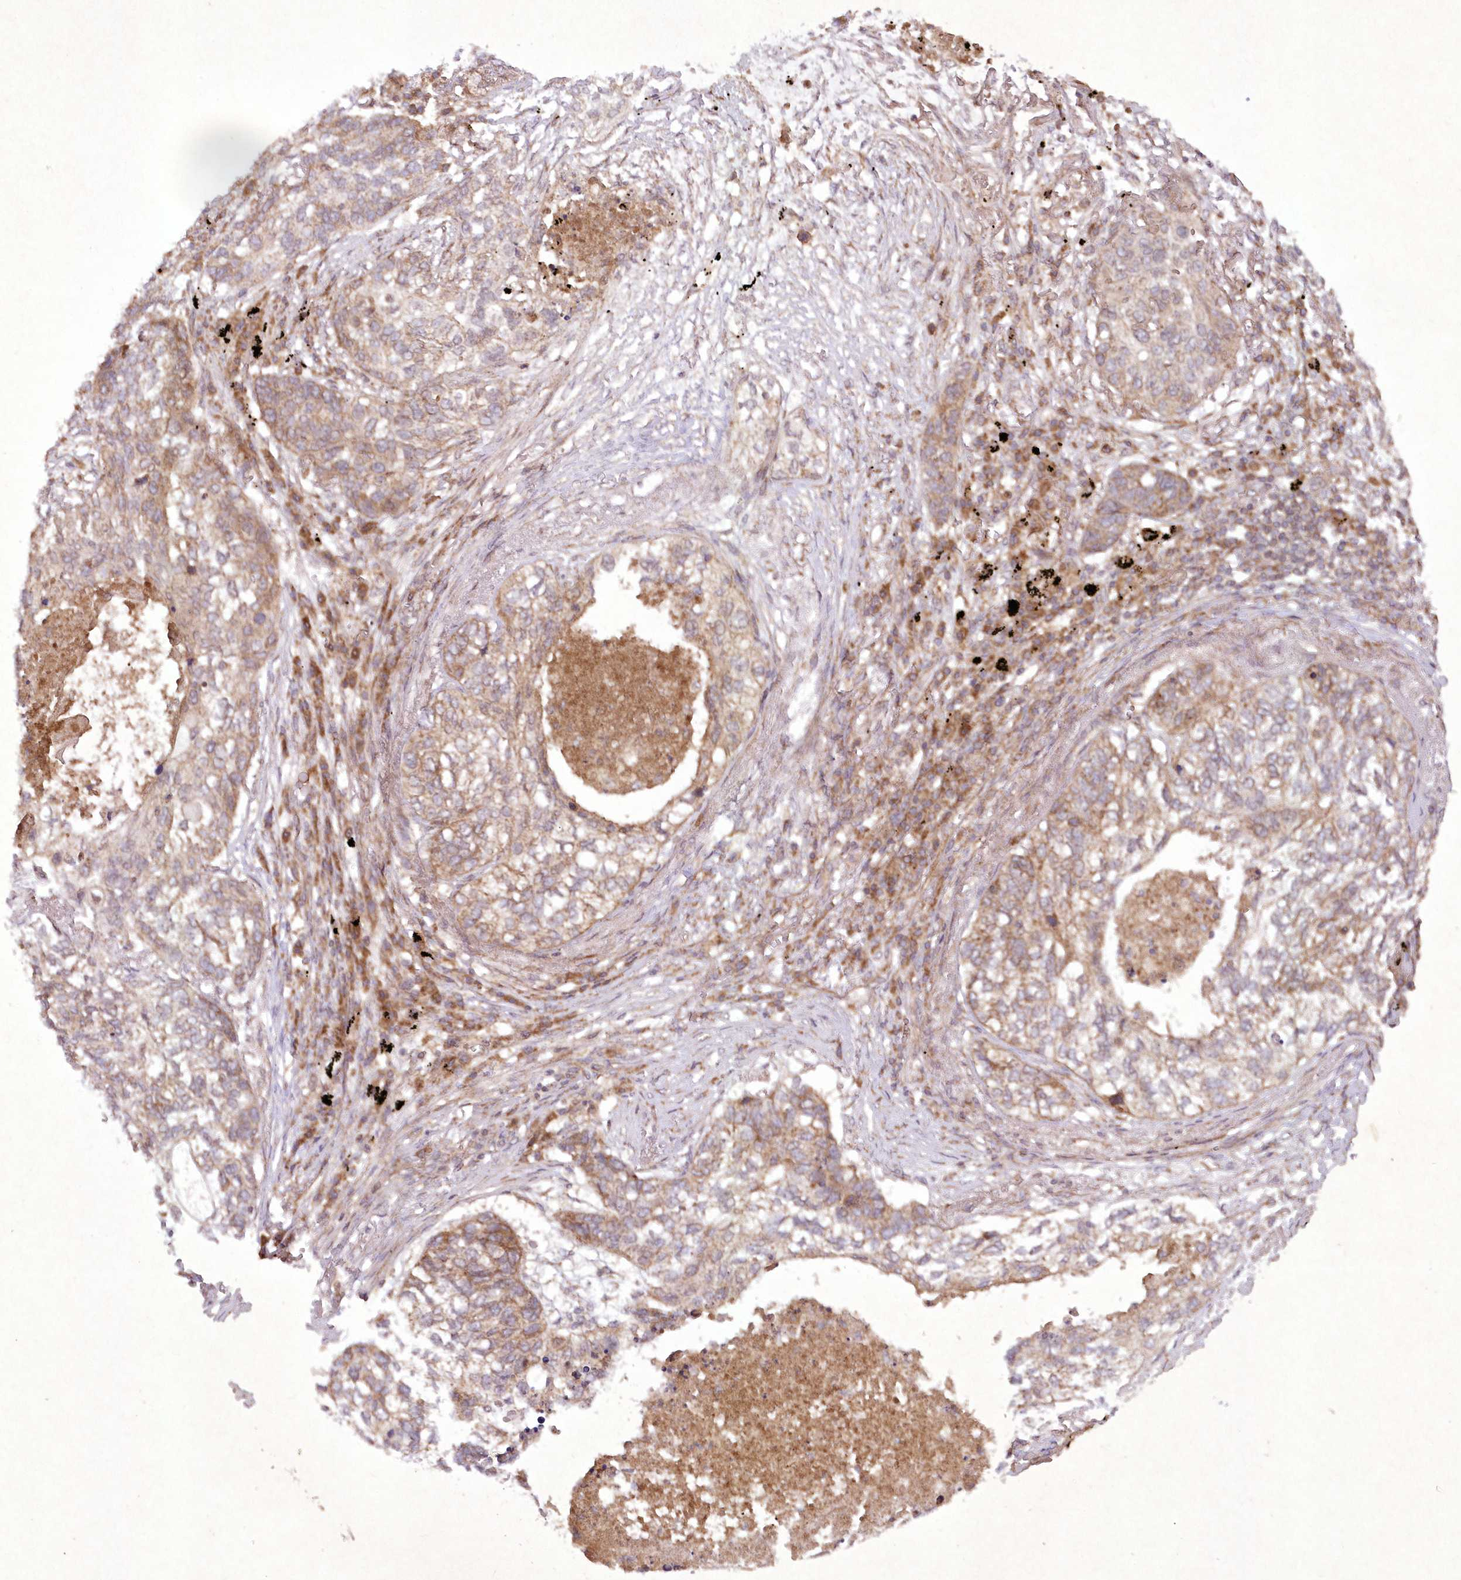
{"staining": {"intensity": "moderate", "quantity": "<25%", "location": "cytoplasmic/membranous"}, "tissue": "lung cancer", "cell_type": "Tumor cells", "image_type": "cancer", "snomed": [{"axis": "morphology", "description": "Squamous cell carcinoma, NOS"}, {"axis": "topography", "description": "Lung"}], "caption": "DAB immunohistochemical staining of human lung cancer (squamous cell carcinoma) reveals moderate cytoplasmic/membranous protein positivity in about <25% of tumor cells. The staining was performed using DAB (3,3'-diaminobenzidine) to visualize the protein expression in brown, while the nuclei were stained in blue with hematoxylin (Magnification: 20x).", "gene": "APOM", "patient": {"sex": "female", "age": 63}}